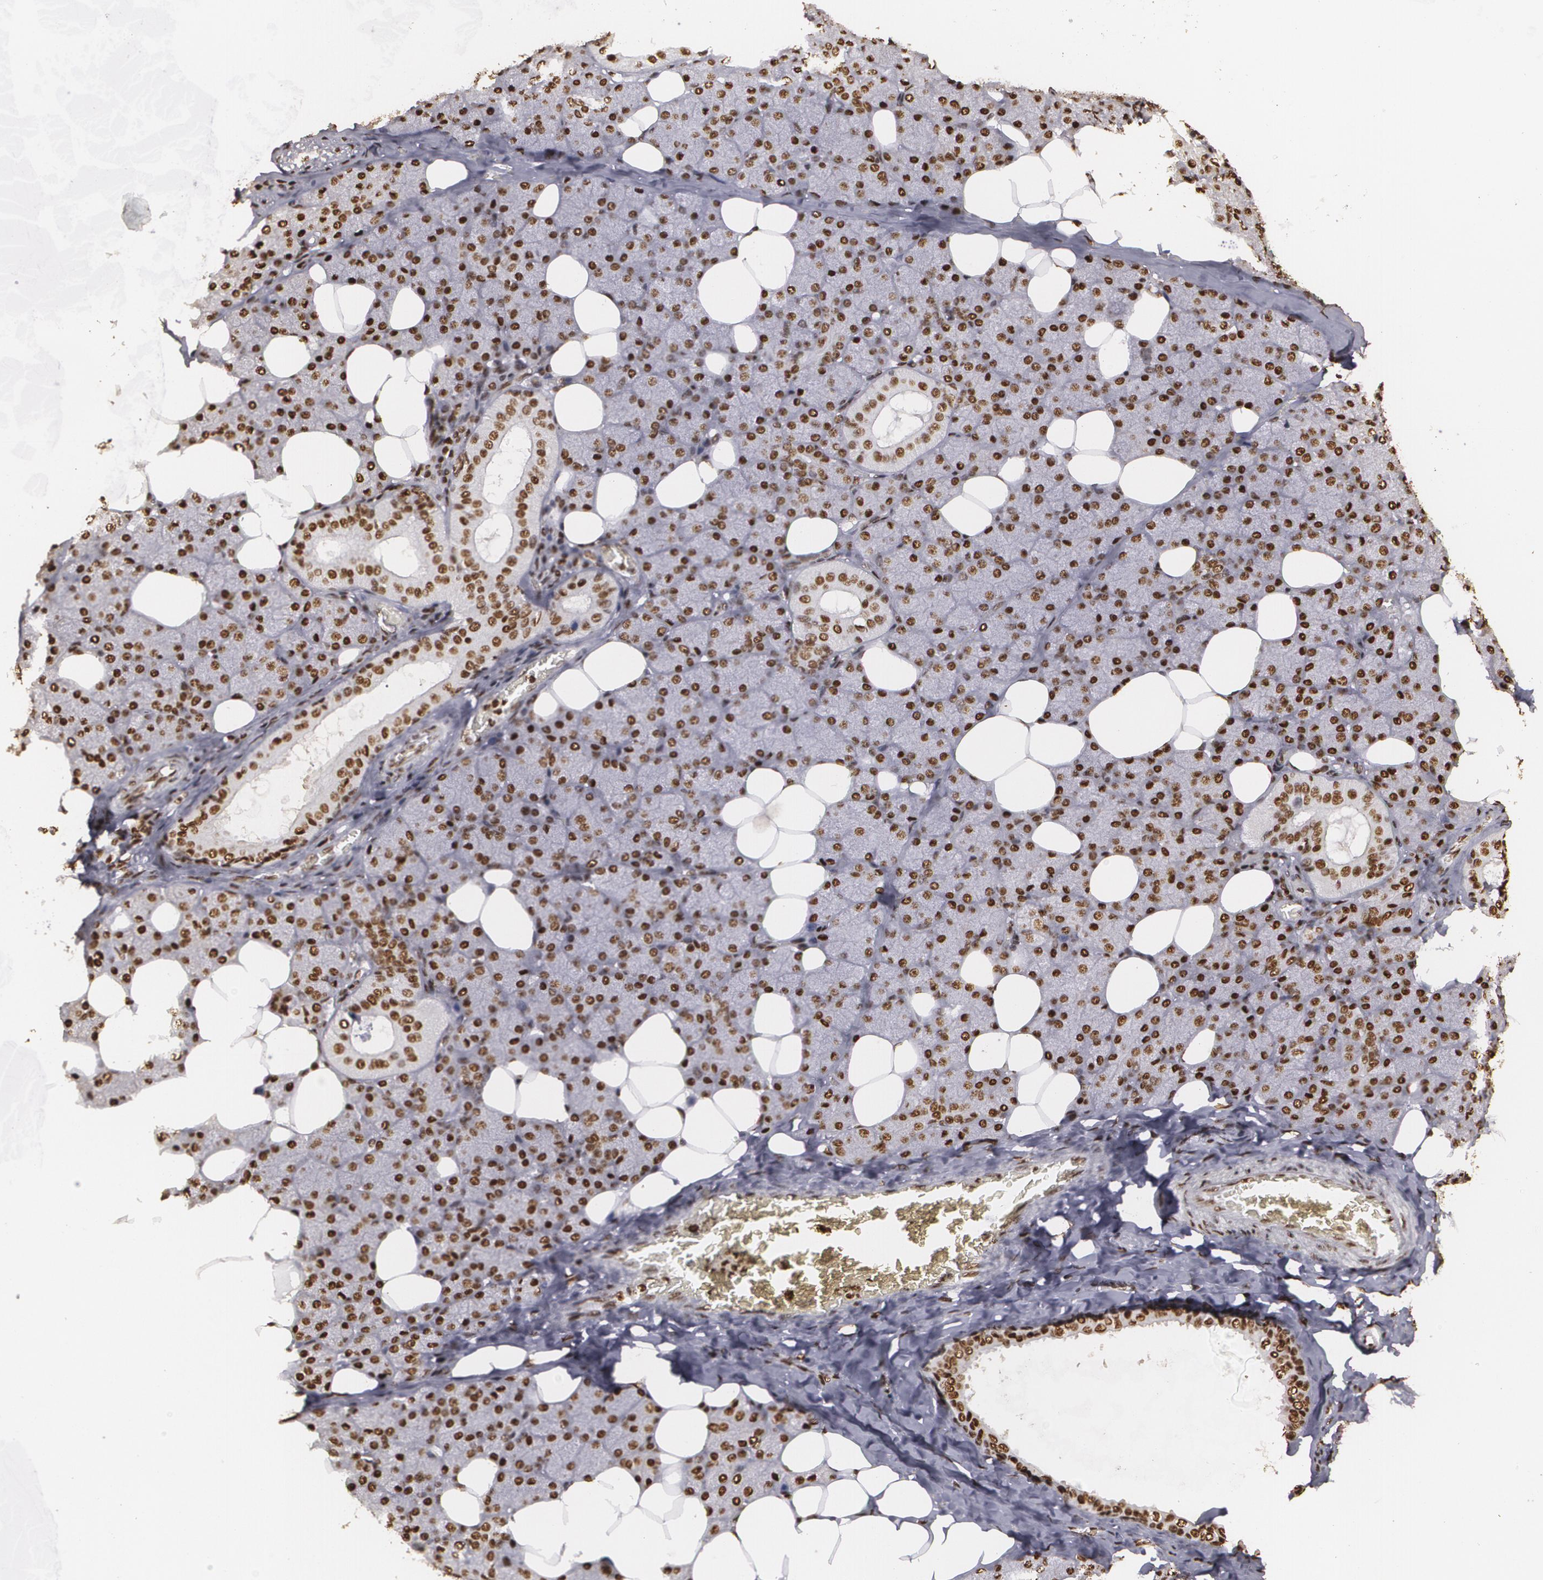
{"staining": {"intensity": "strong", "quantity": ">75%", "location": "nuclear"}, "tissue": "salivary gland", "cell_type": "Glandular cells", "image_type": "normal", "snomed": [{"axis": "morphology", "description": "Normal tissue, NOS"}, {"axis": "topography", "description": "Lymph node"}, {"axis": "topography", "description": "Salivary gland"}], "caption": "Salivary gland stained with DAB (3,3'-diaminobenzidine) immunohistochemistry demonstrates high levels of strong nuclear expression in approximately >75% of glandular cells.", "gene": "RCOR1", "patient": {"sex": "male", "age": 8}}